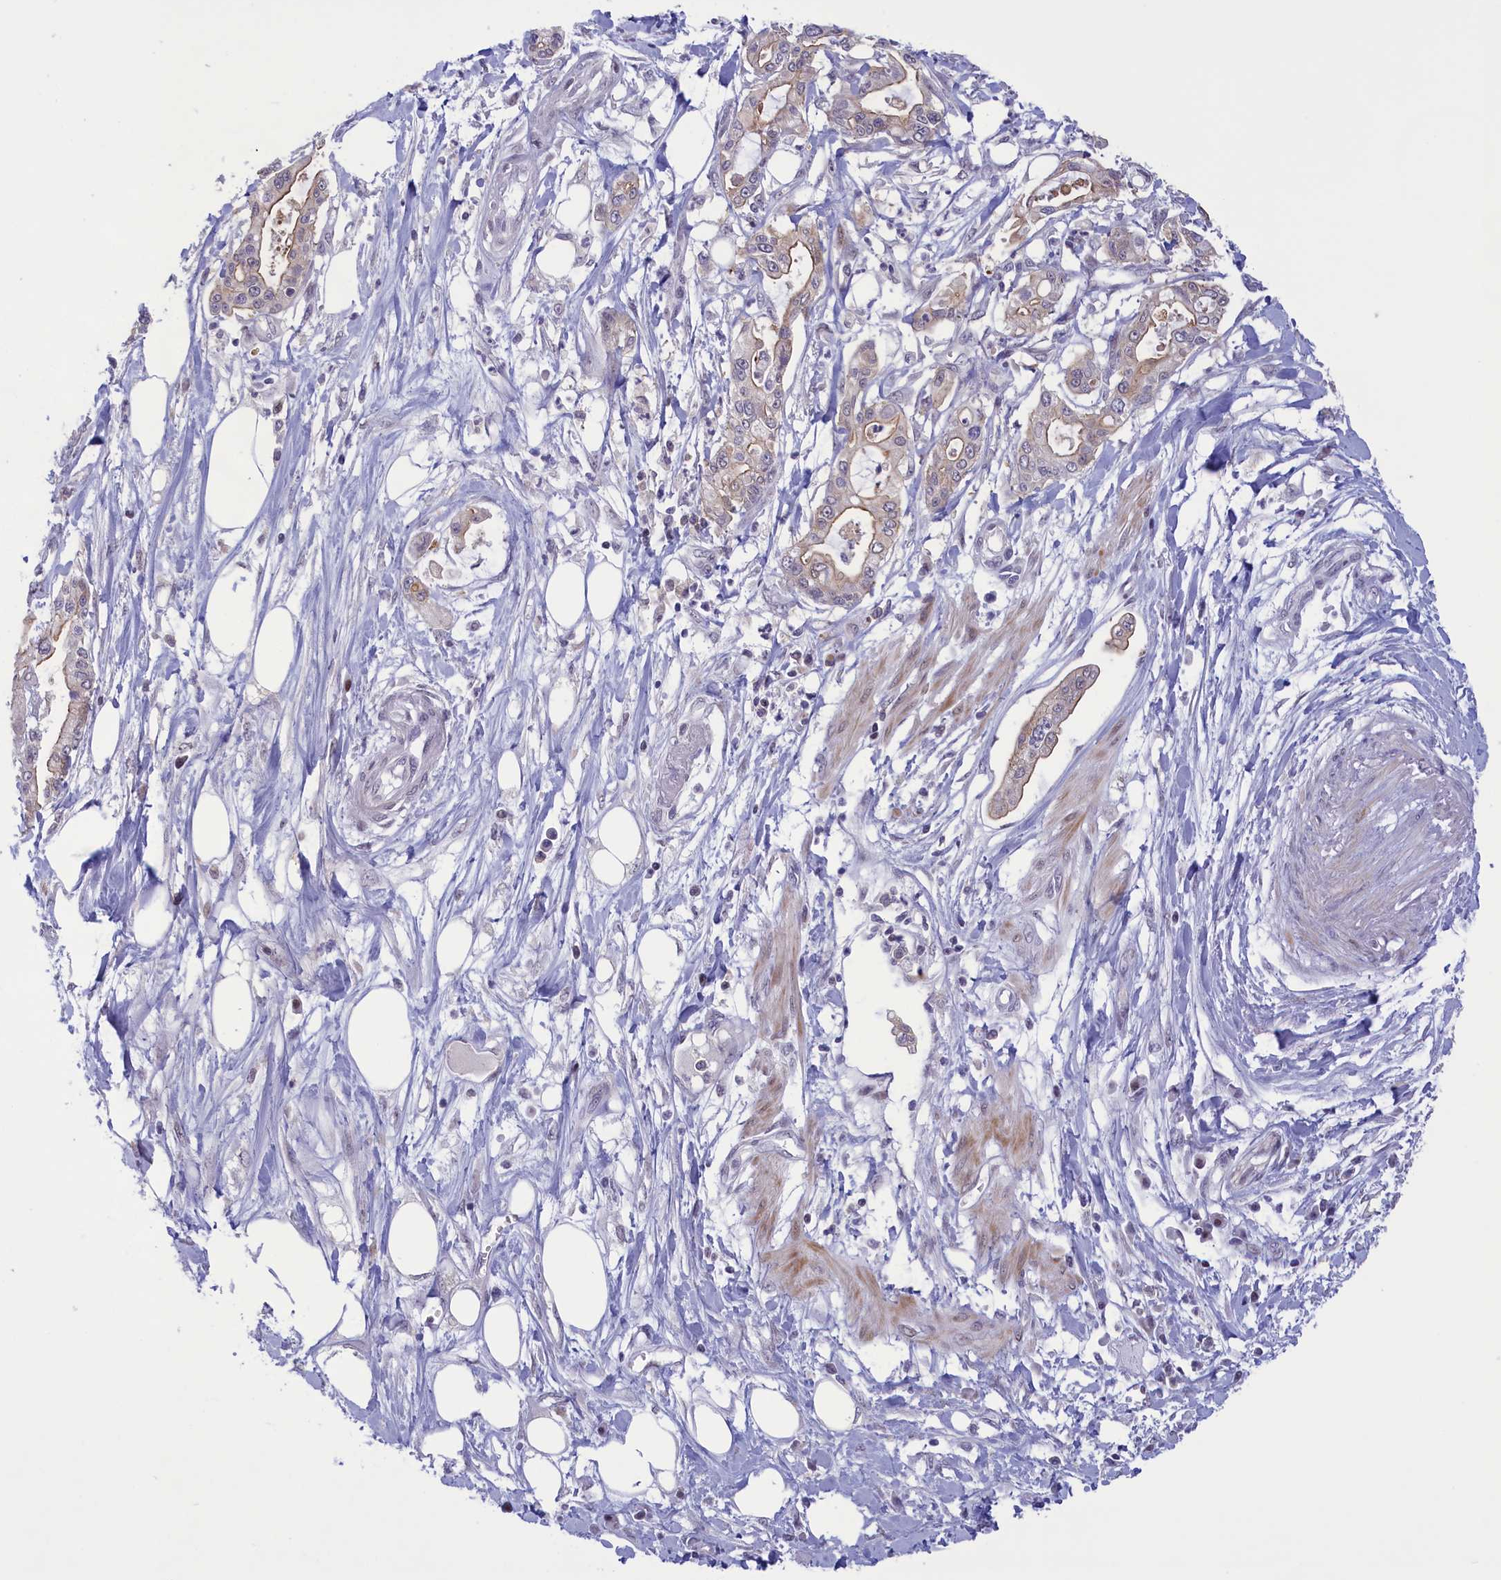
{"staining": {"intensity": "moderate", "quantity": "25%-75%", "location": "cytoplasmic/membranous"}, "tissue": "pancreatic cancer", "cell_type": "Tumor cells", "image_type": "cancer", "snomed": [{"axis": "morphology", "description": "Adenocarcinoma, NOS"}, {"axis": "topography", "description": "Pancreas"}], "caption": "An image of pancreatic cancer (adenocarcinoma) stained for a protein exhibits moderate cytoplasmic/membranous brown staining in tumor cells. The protein of interest is stained brown, and the nuclei are stained in blue (DAB (3,3'-diaminobenzidine) IHC with brightfield microscopy, high magnification).", "gene": "CORO2A", "patient": {"sex": "male", "age": 68}}